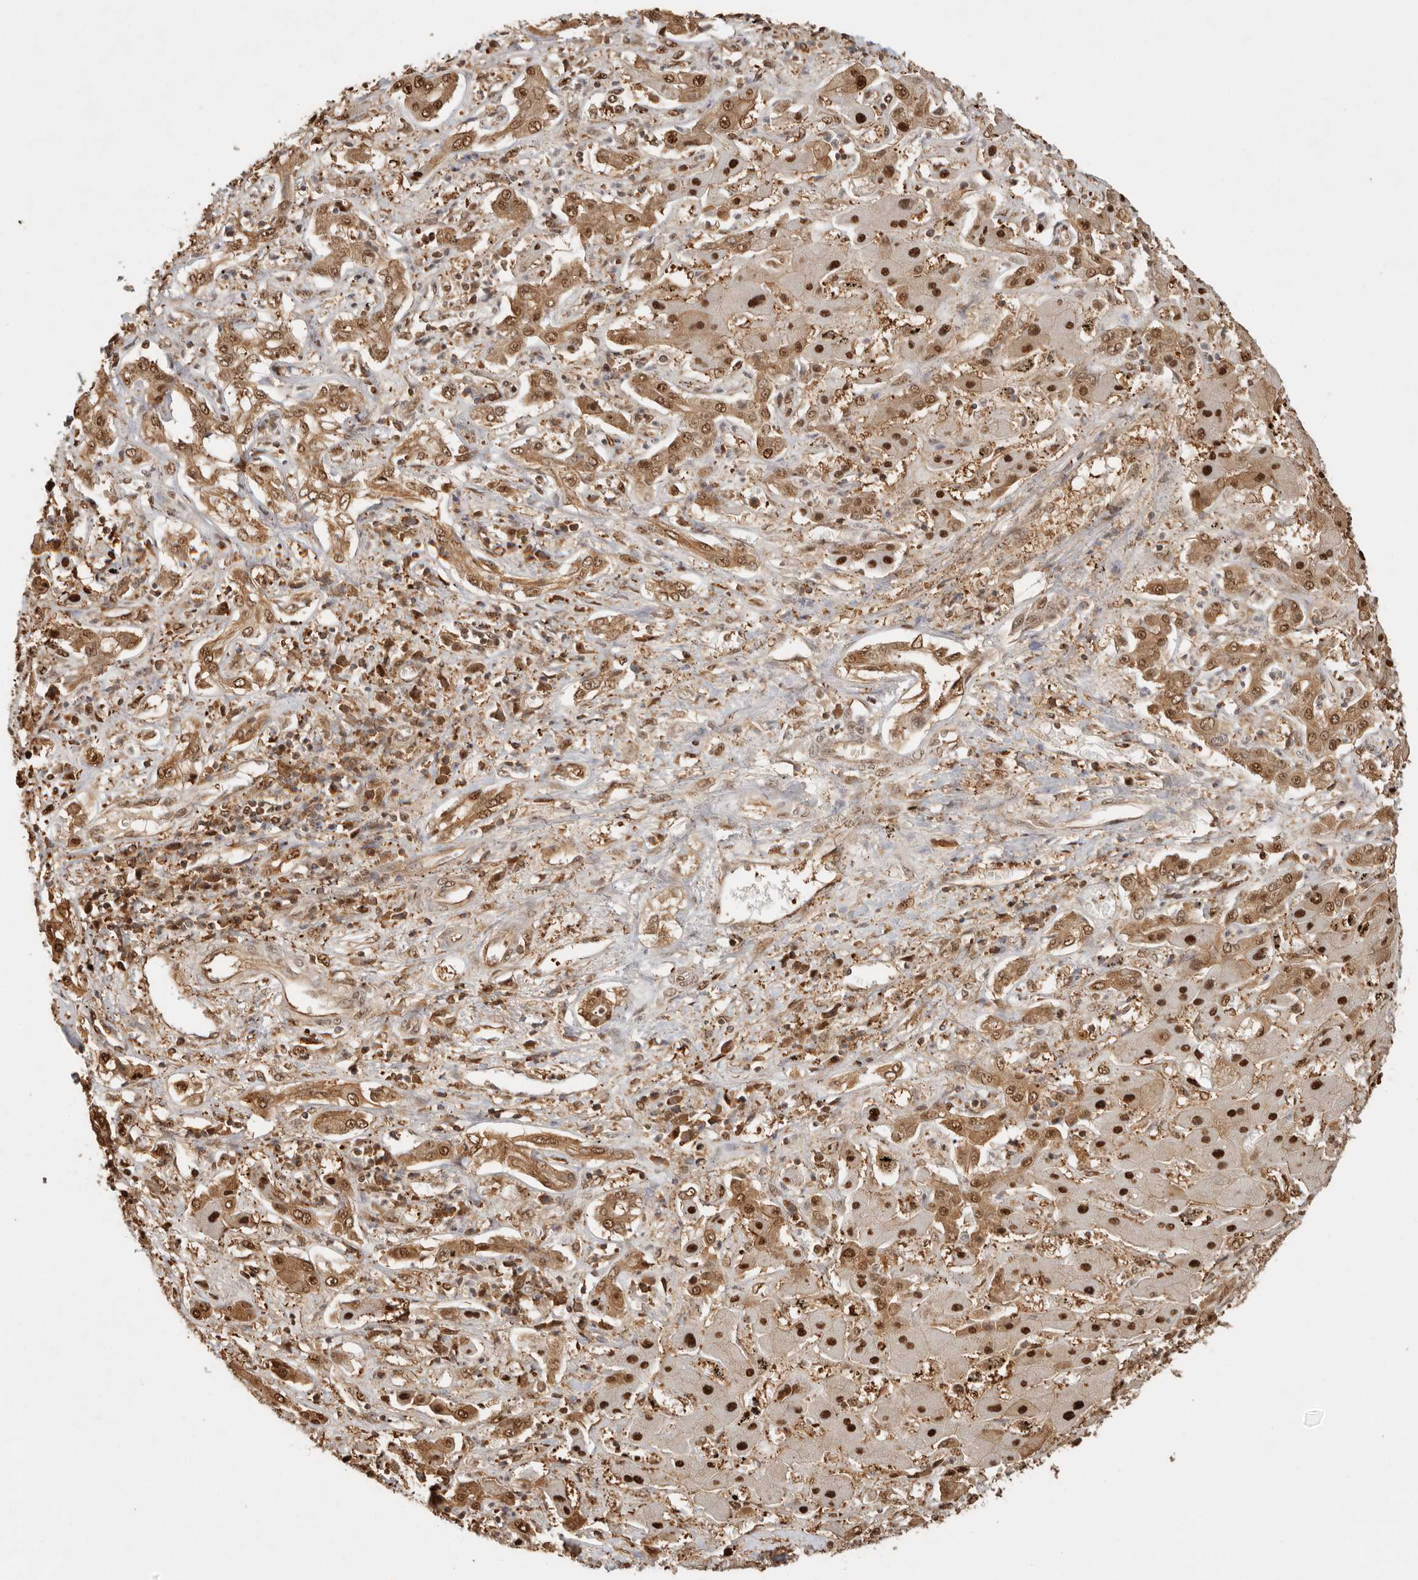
{"staining": {"intensity": "strong", "quantity": ">75%", "location": "cytoplasmic/membranous,nuclear"}, "tissue": "liver cancer", "cell_type": "Tumor cells", "image_type": "cancer", "snomed": [{"axis": "morphology", "description": "Cholangiocarcinoma"}, {"axis": "topography", "description": "Liver"}], "caption": "High-magnification brightfield microscopy of liver cancer (cholangiocarcinoma) stained with DAB (brown) and counterstained with hematoxylin (blue). tumor cells exhibit strong cytoplasmic/membranous and nuclear expression is identified in approximately>75% of cells.", "gene": "PSMA5", "patient": {"sex": "male", "age": 67}}